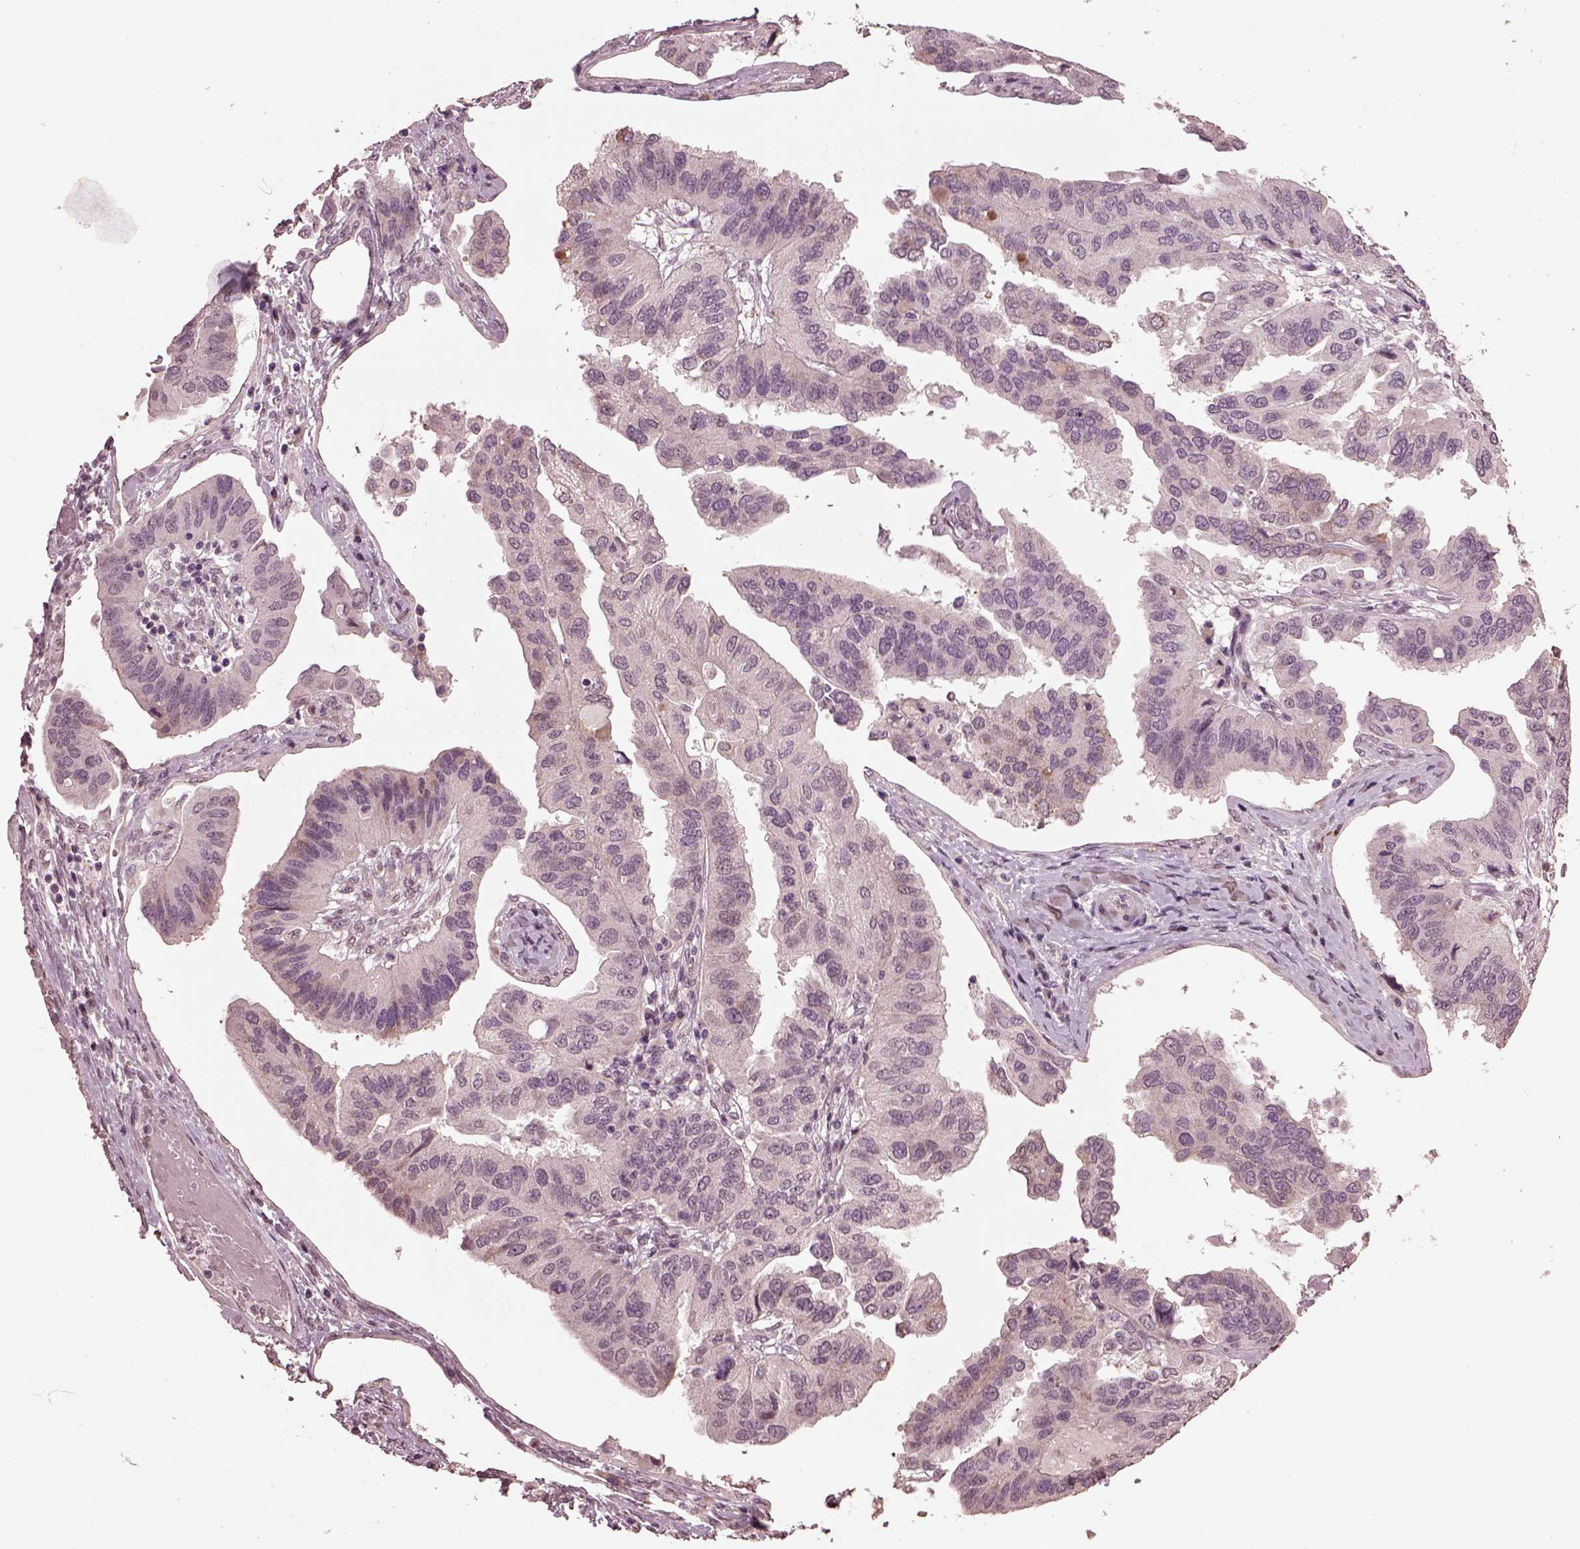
{"staining": {"intensity": "negative", "quantity": "none", "location": "none"}, "tissue": "ovarian cancer", "cell_type": "Tumor cells", "image_type": "cancer", "snomed": [{"axis": "morphology", "description": "Cystadenocarcinoma, serous, NOS"}, {"axis": "topography", "description": "Ovary"}], "caption": "Micrograph shows no significant protein positivity in tumor cells of ovarian cancer.", "gene": "IL18RAP", "patient": {"sex": "female", "age": 79}}